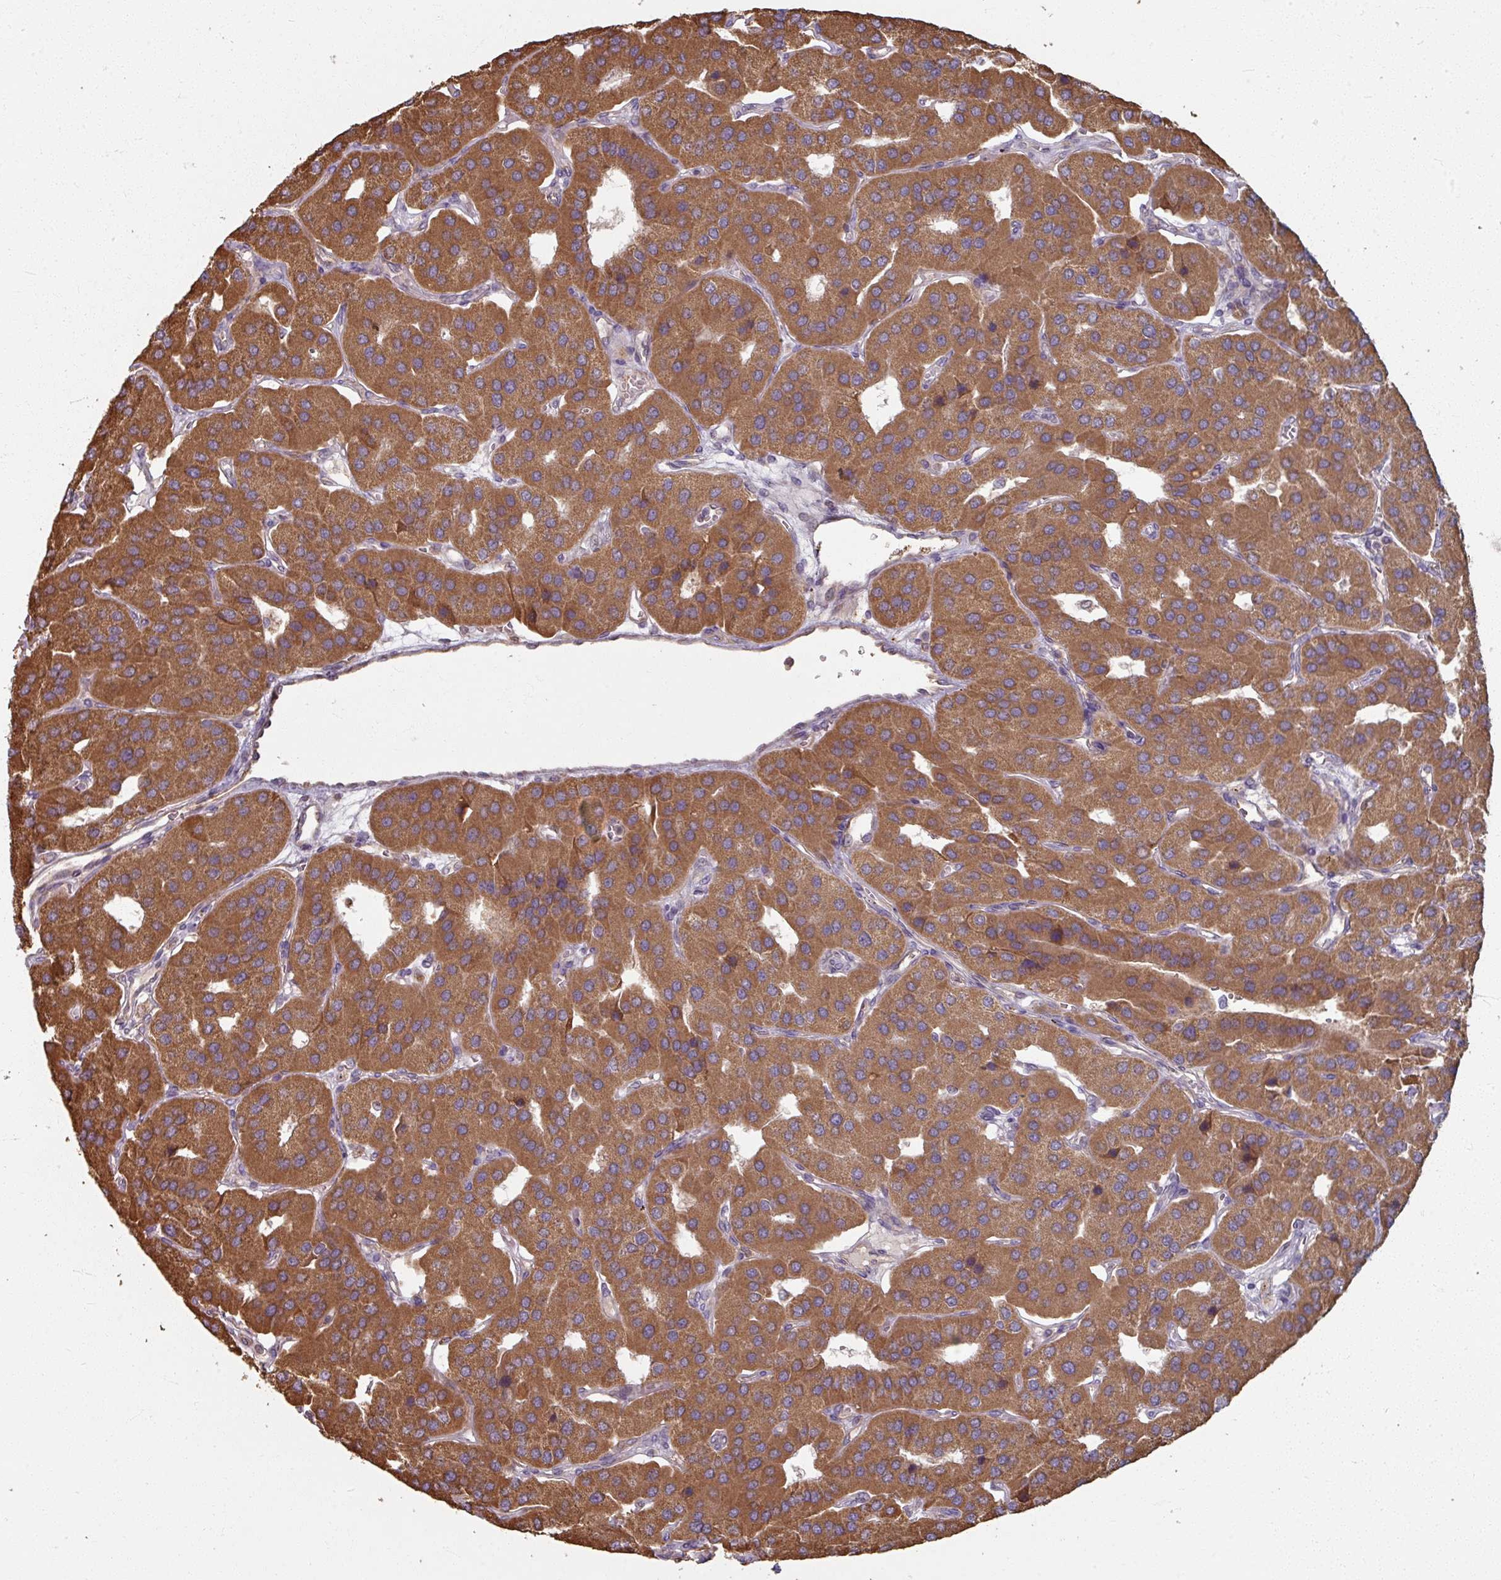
{"staining": {"intensity": "strong", "quantity": ">75%", "location": "cytoplasmic/membranous"}, "tissue": "parathyroid gland", "cell_type": "Glandular cells", "image_type": "normal", "snomed": [{"axis": "morphology", "description": "Normal tissue, NOS"}, {"axis": "morphology", "description": "Adenoma, NOS"}, {"axis": "topography", "description": "Parathyroid gland"}], "caption": "Parathyroid gland stained with DAB (3,3'-diaminobenzidine) IHC shows high levels of strong cytoplasmic/membranous expression in about >75% of glandular cells.", "gene": "CCDC68", "patient": {"sex": "female", "age": 86}}